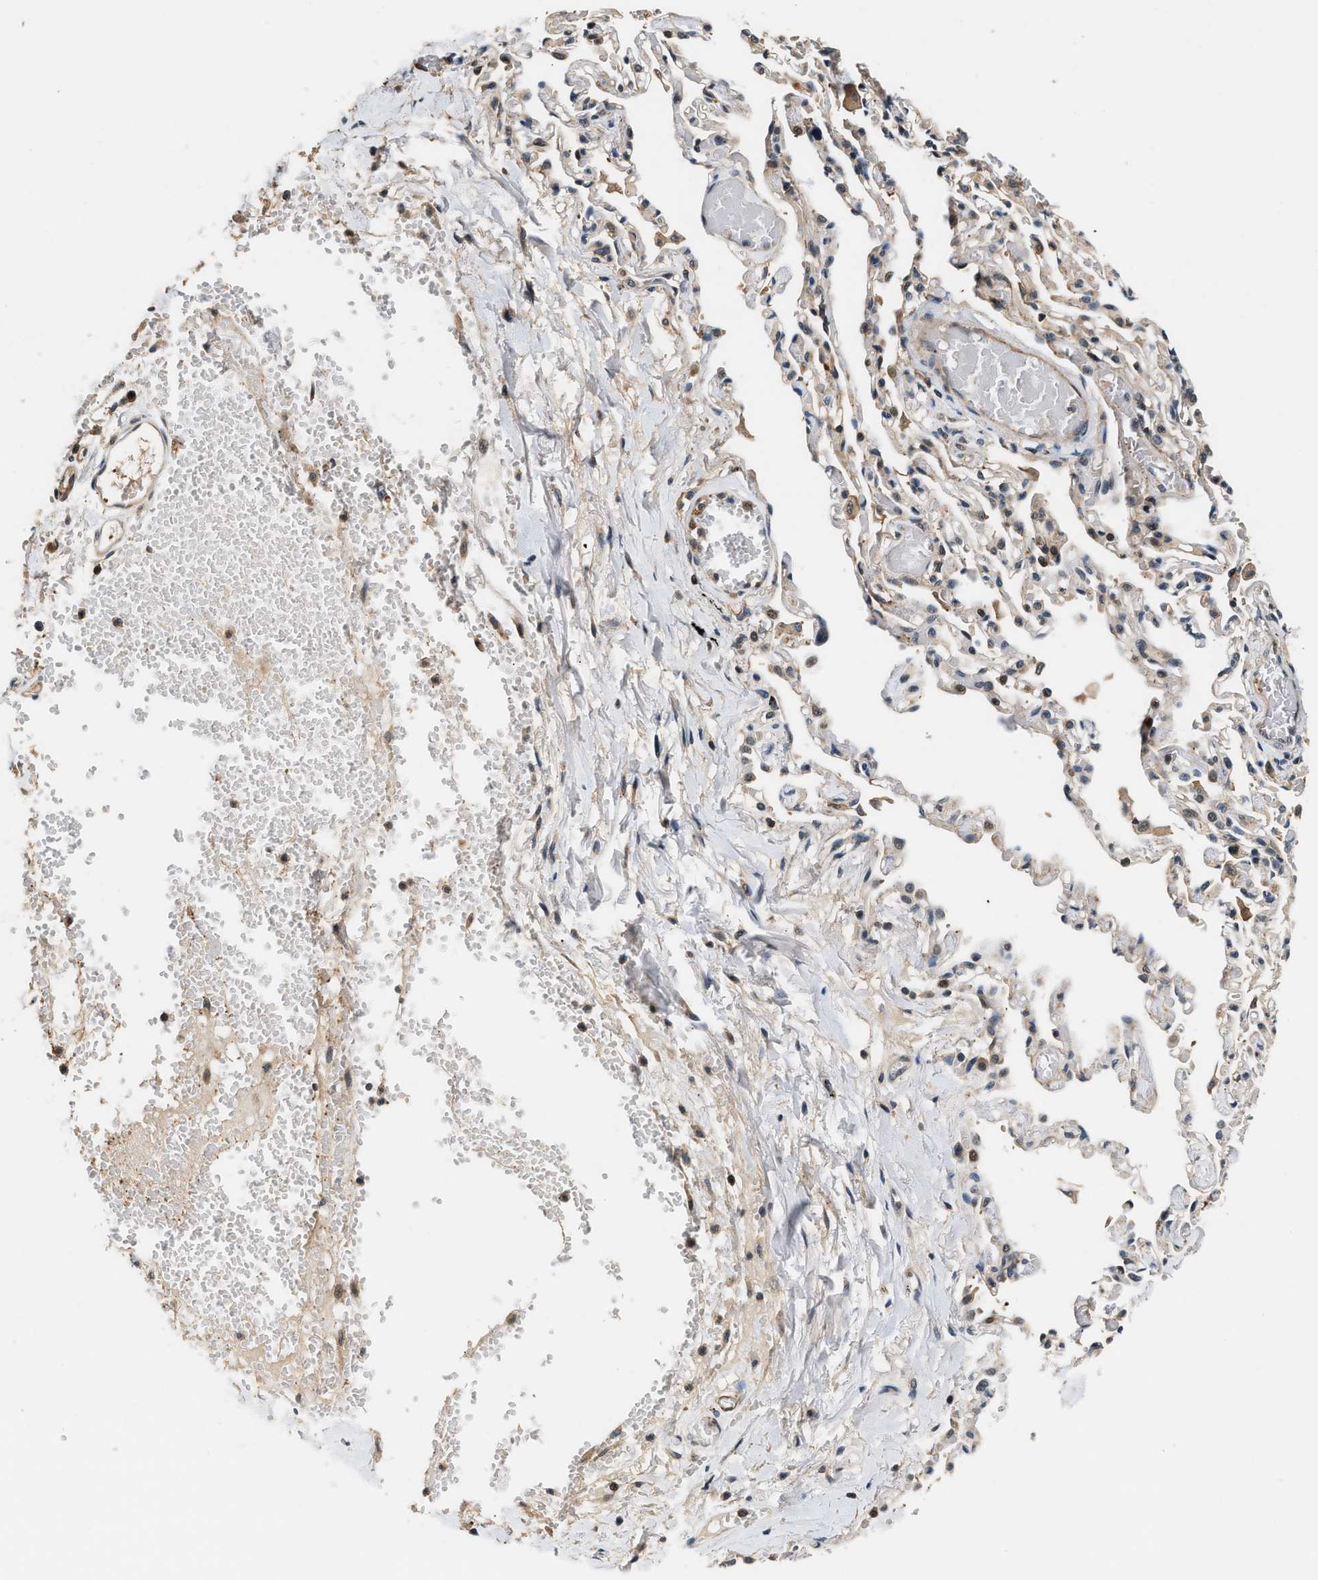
{"staining": {"intensity": "moderate", "quantity": ">75%", "location": "cytoplasmic/membranous"}, "tissue": "bronchus", "cell_type": "Respiratory epithelial cells", "image_type": "normal", "snomed": [{"axis": "morphology", "description": "Normal tissue, NOS"}, {"axis": "morphology", "description": "Inflammation, NOS"}, {"axis": "topography", "description": "Cartilage tissue"}, {"axis": "topography", "description": "Lung"}], "caption": "Moderate cytoplasmic/membranous positivity is present in approximately >75% of respiratory epithelial cells in normal bronchus.", "gene": "TUT7", "patient": {"sex": "male", "age": 71}}